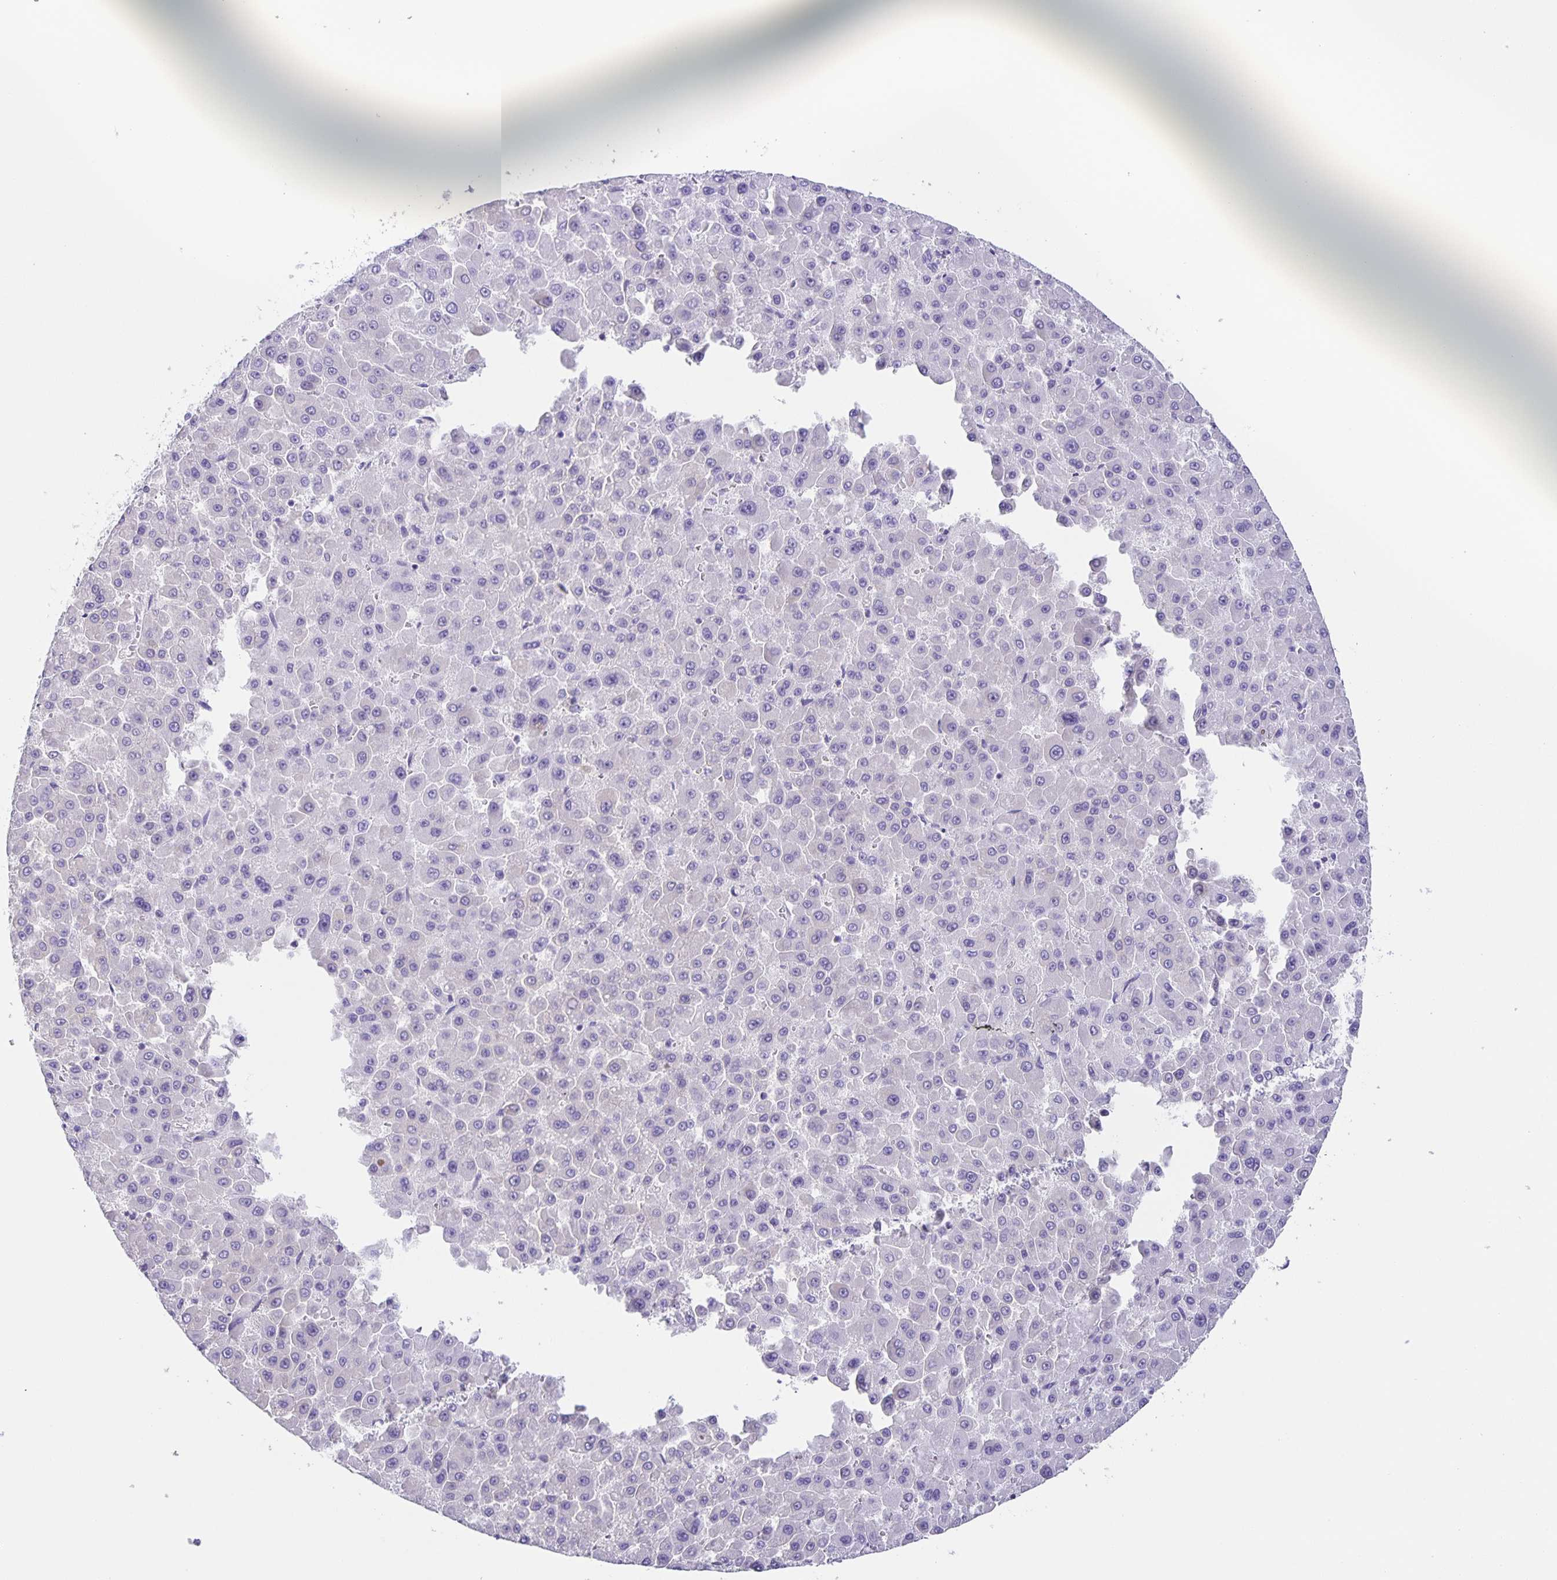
{"staining": {"intensity": "negative", "quantity": "none", "location": "none"}, "tissue": "liver cancer", "cell_type": "Tumor cells", "image_type": "cancer", "snomed": [{"axis": "morphology", "description": "Carcinoma, Hepatocellular, NOS"}, {"axis": "topography", "description": "Liver"}], "caption": "This is a micrograph of immunohistochemistry (IHC) staining of liver cancer (hepatocellular carcinoma), which shows no staining in tumor cells.", "gene": "PRR36", "patient": {"sex": "male", "age": 78}}